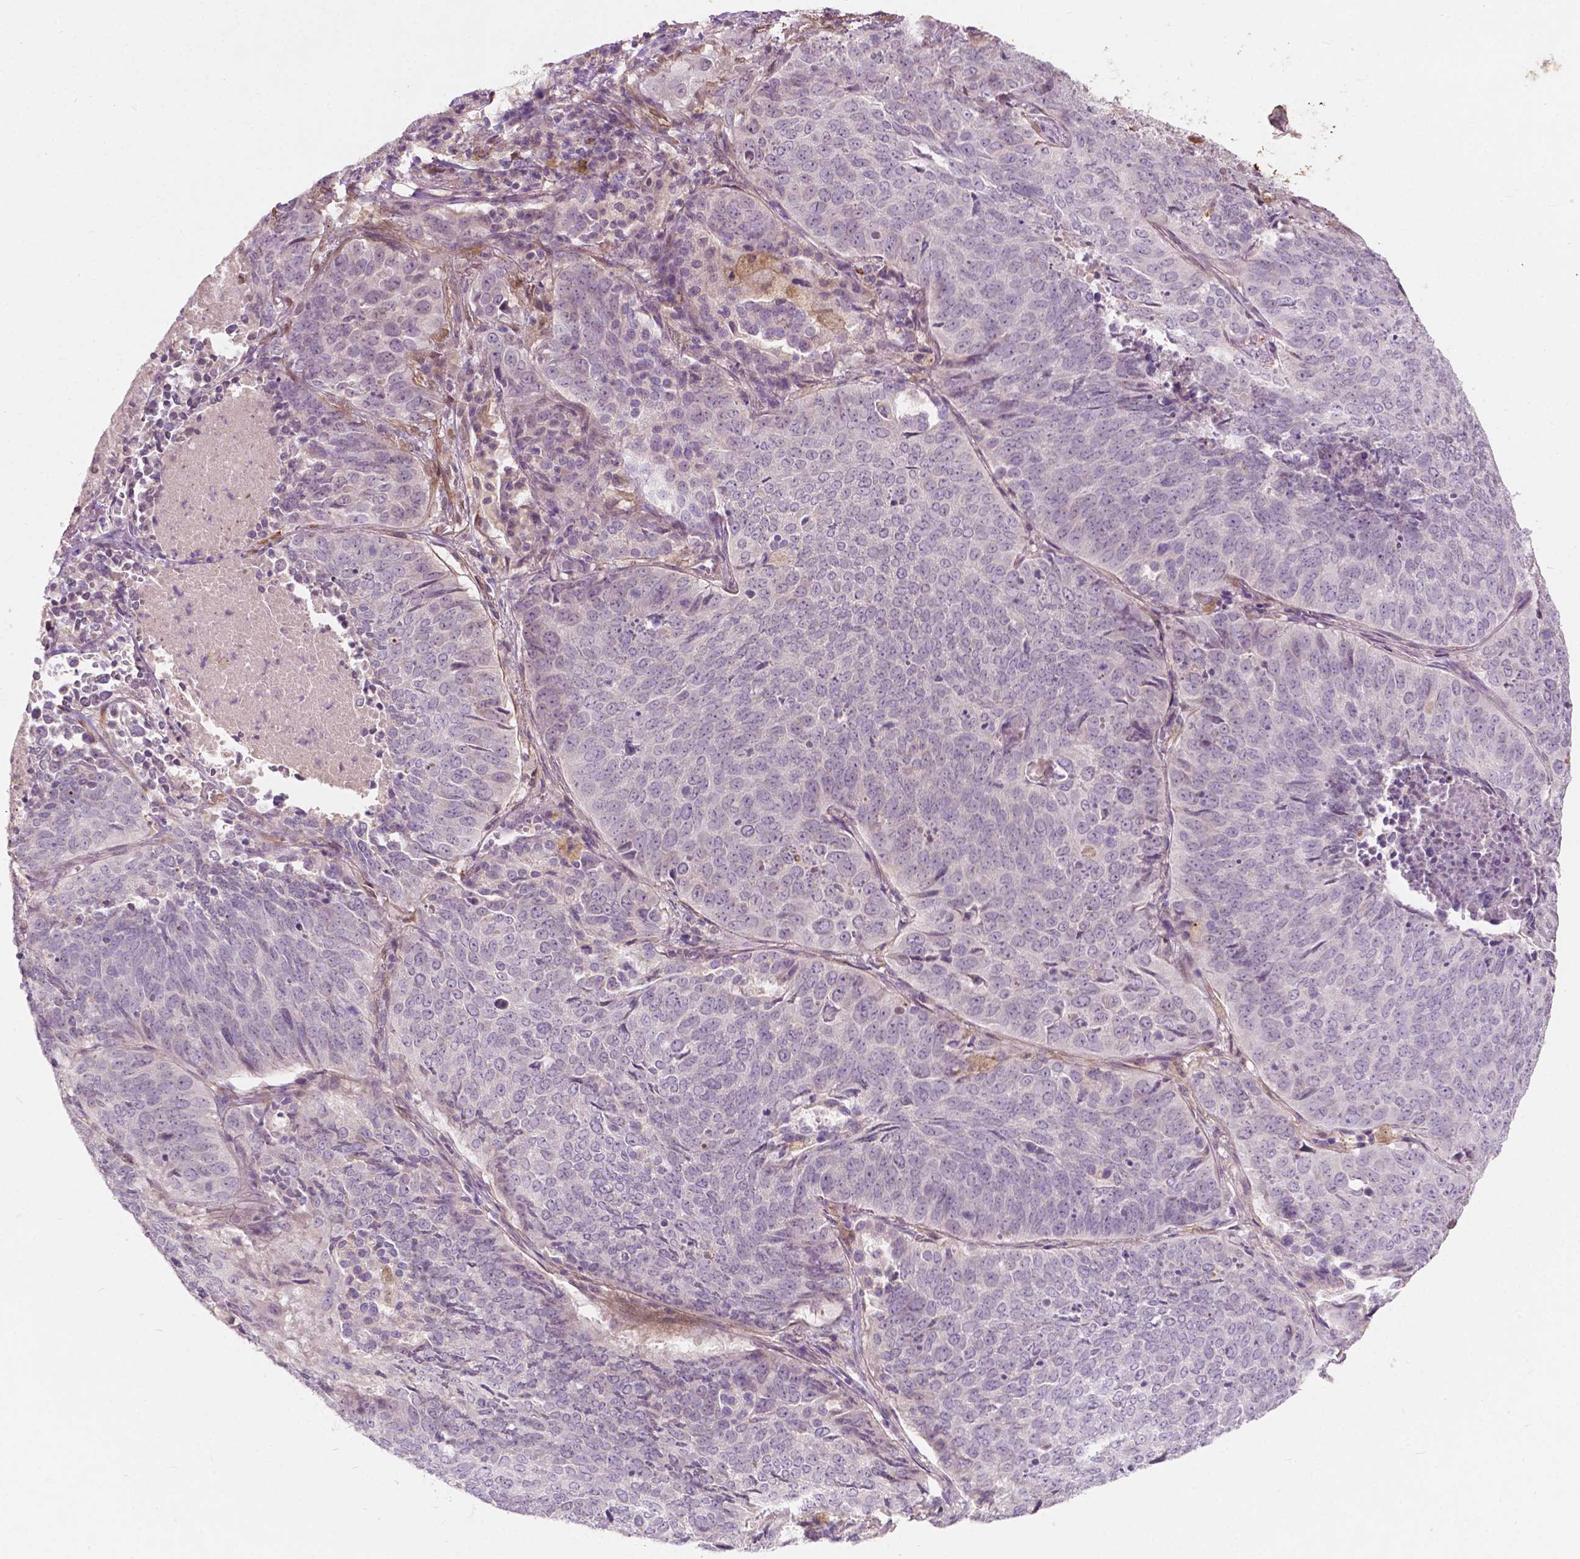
{"staining": {"intensity": "negative", "quantity": "none", "location": "none"}, "tissue": "lung cancer", "cell_type": "Tumor cells", "image_type": "cancer", "snomed": [{"axis": "morphology", "description": "Normal tissue, NOS"}, {"axis": "morphology", "description": "Squamous cell carcinoma, NOS"}, {"axis": "topography", "description": "Bronchus"}, {"axis": "topography", "description": "Lung"}], "caption": "Image shows no significant protein positivity in tumor cells of squamous cell carcinoma (lung).", "gene": "GPR37", "patient": {"sex": "male", "age": 64}}